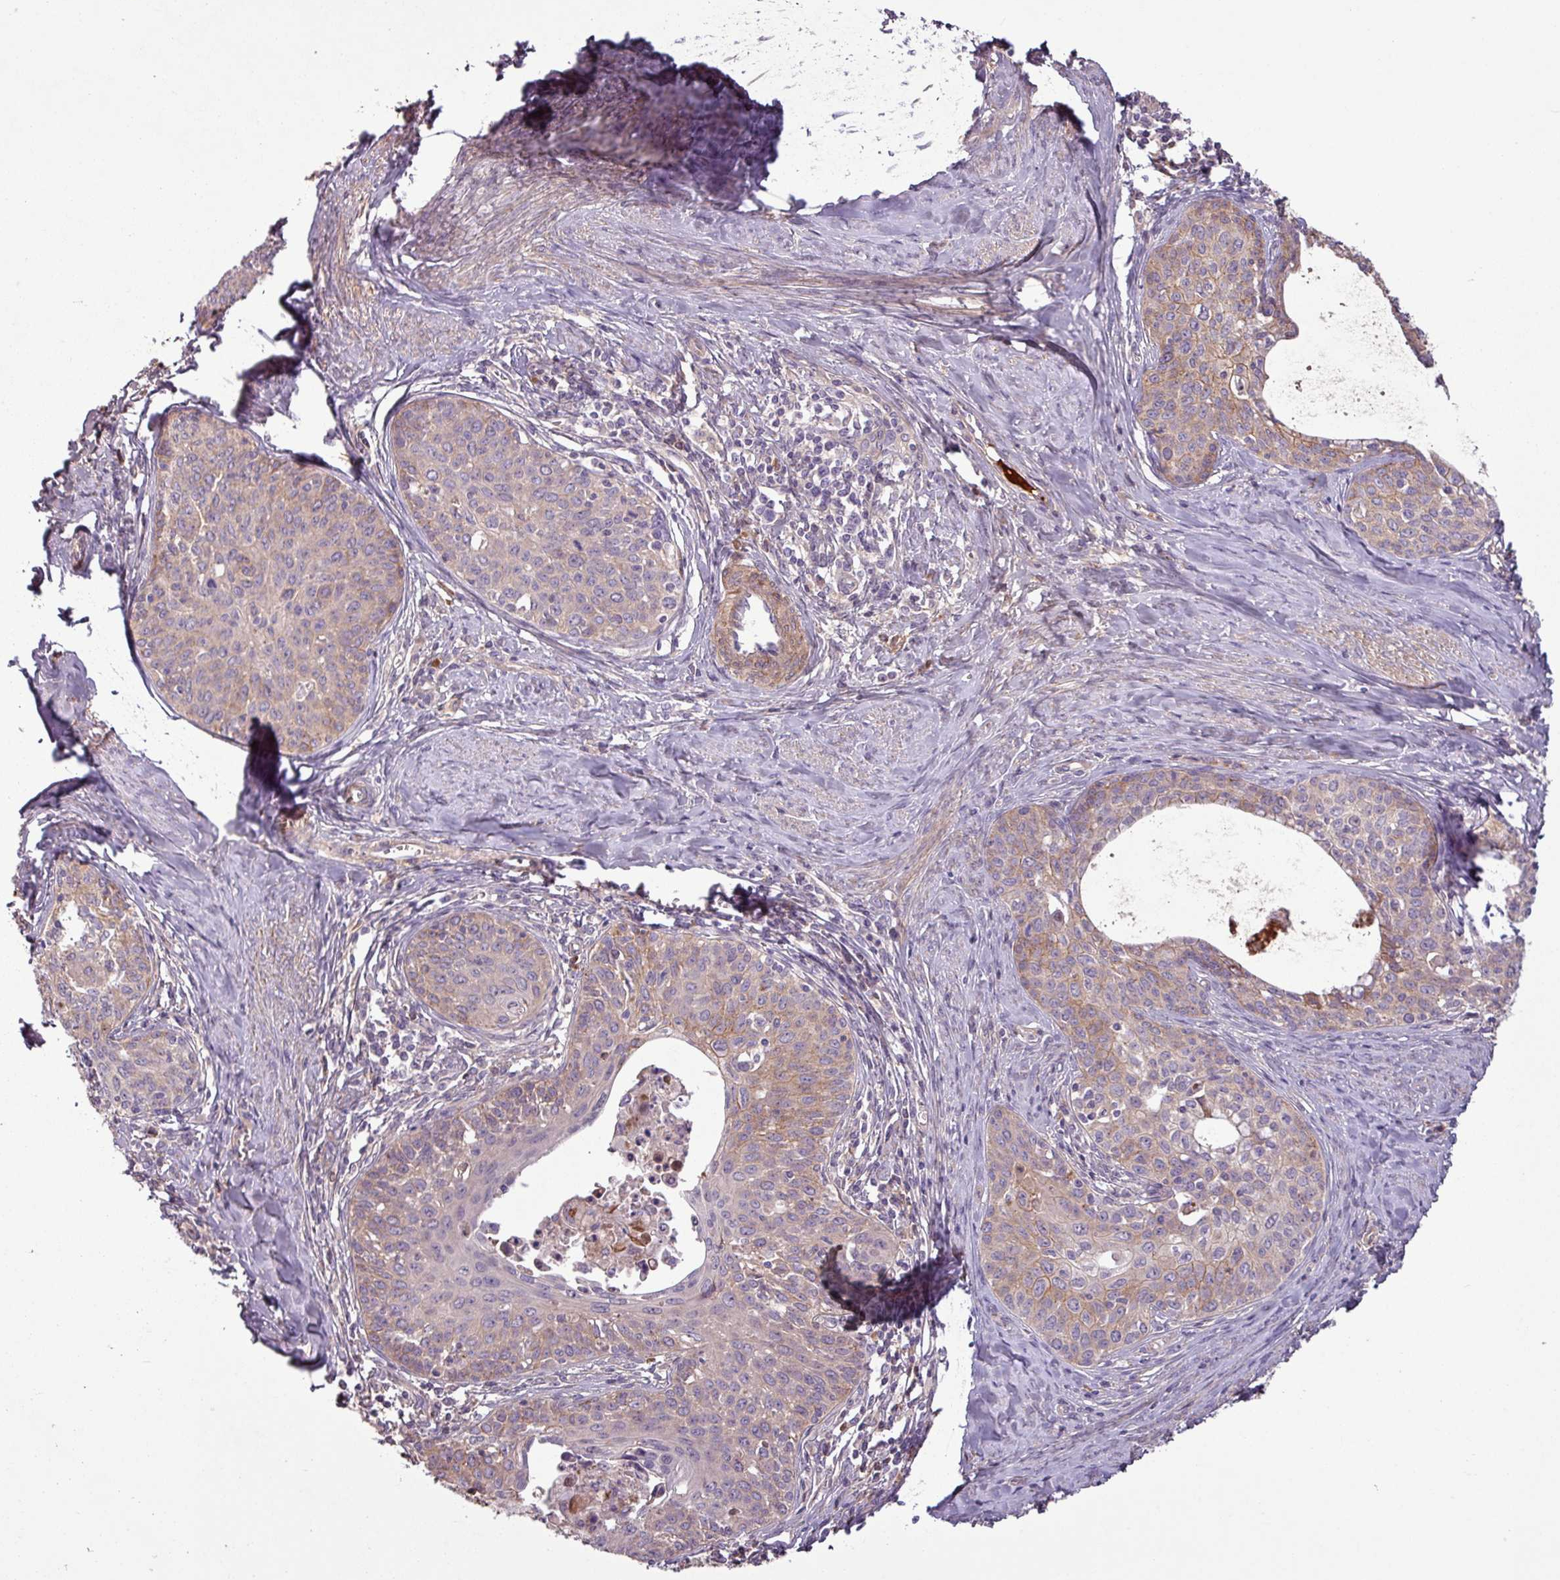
{"staining": {"intensity": "moderate", "quantity": "<25%", "location": "cytoplasmic/membranous"}, "tissue": "cervical cancer", "cell_type": "Tumor cells", "image_type": "cancer", "snomed": [{"axis": "morphology", "description": "Squamous cell carcinoma, NOS"}, {"axis": "morphology", "description": "Adenocarcinoma, NOS"}, {"axis": "topography", "description": "Cervix"}], "caption": "DAB (3,3'-diaminobenzidine) immunohistochemical staining of cervical cancer (adenocarcinoma) shows moderate cytoplasmic/membranous protein staining in approximately <25% of tumor cells. (Brightfield microscopy of DAB IHC at high magnification).", "gene": "C4B", "patient": {"sex": "female", "age": 52}}